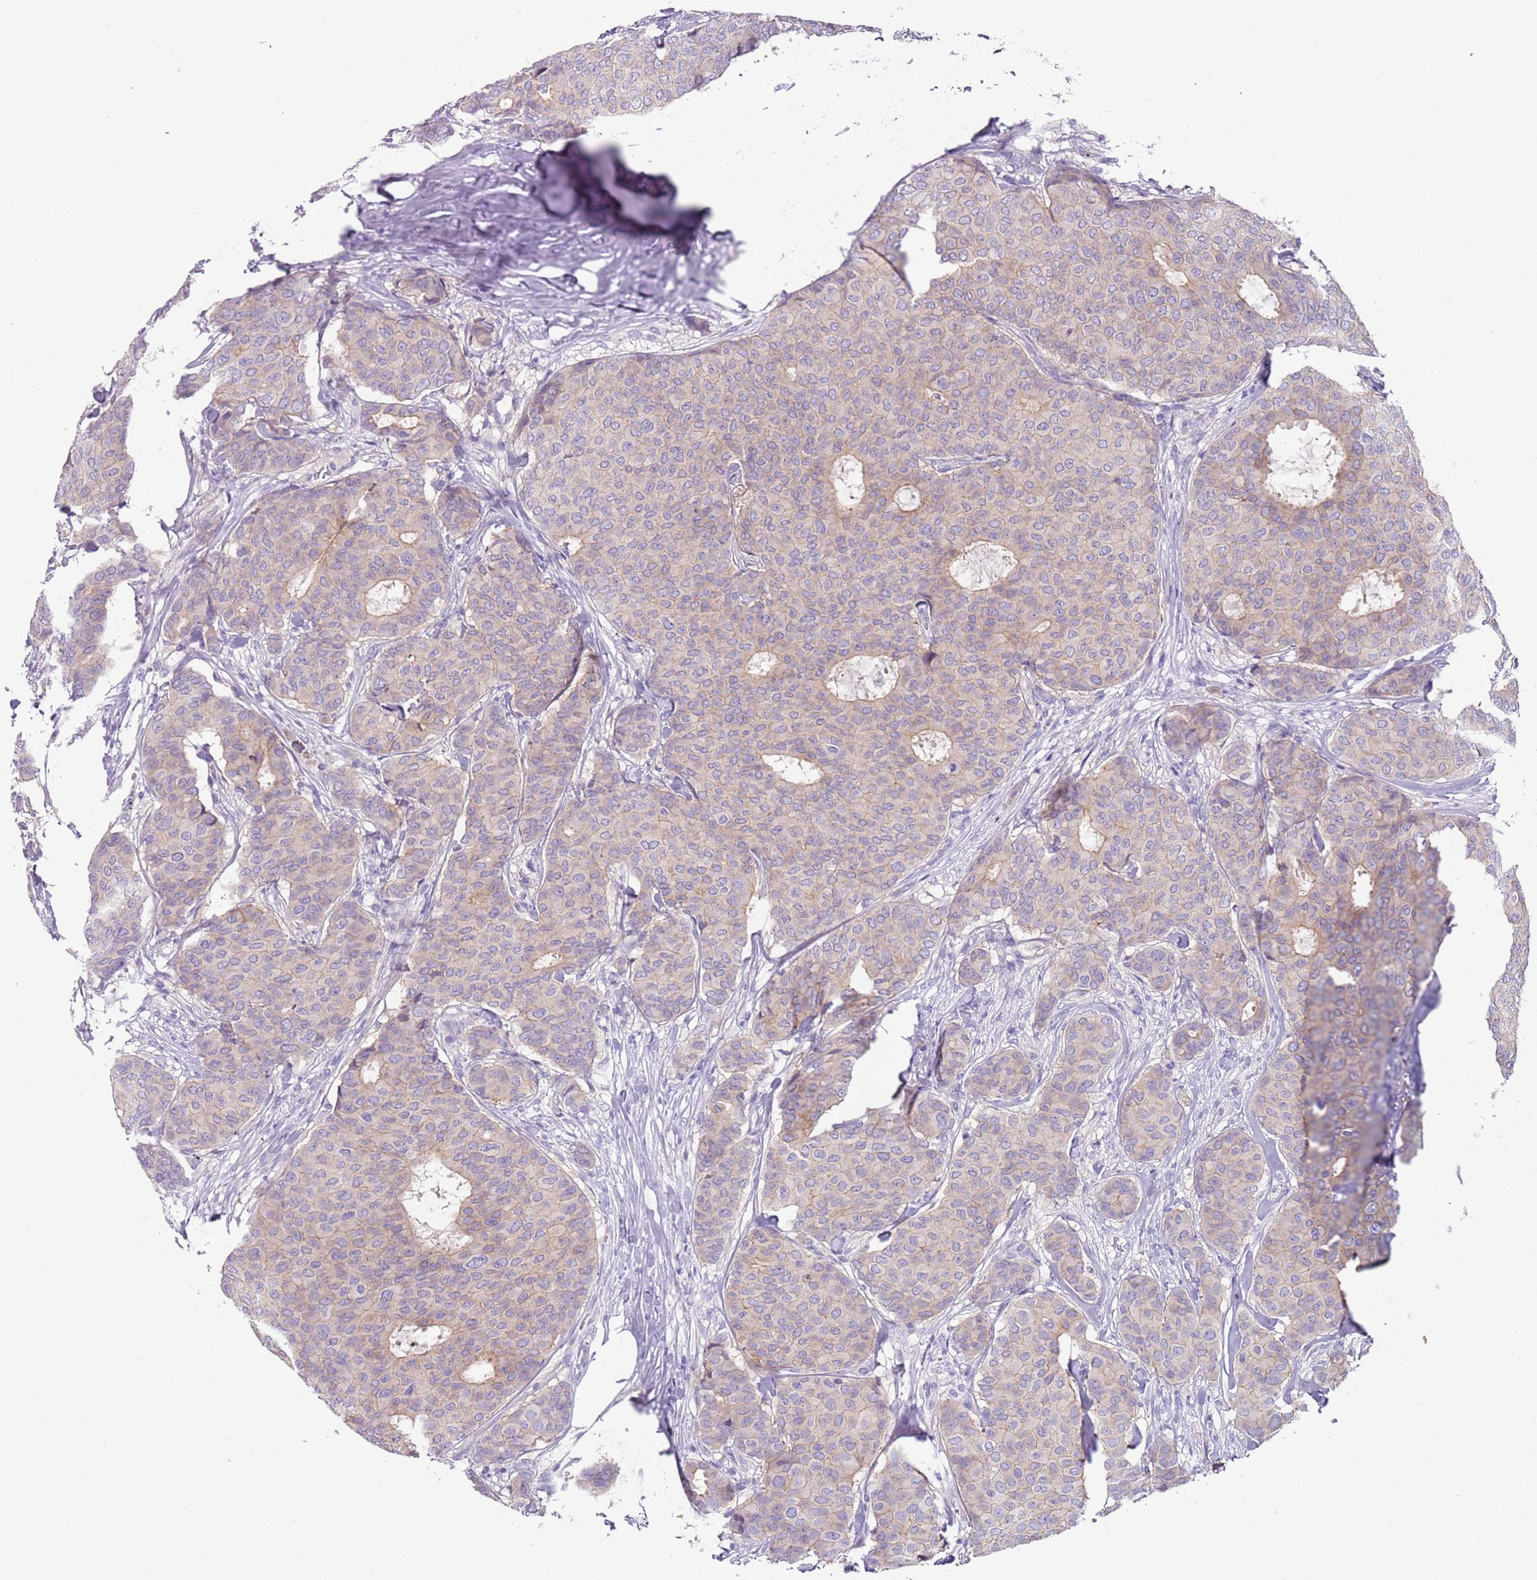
{"staining": {"intensity": "weak", "quantity": "25%-75%", "location": "cytoplasmic/membranous"}, "tissue": "breast cancer", "cell_type": "Tumor cells", "image_type": "cancer", "snomed": [{"axis": "morphology", "description": "Duct carcinoma"}, {"axis": "topography", "description": "Breast"}], "caption": "Immunohistochemistry (IHC) photomicrograph of neoplastic tissue: human invasive ductal carcinoma (breast) stained using immunohistochemistry (IHC) reveals low levels of weak protein expression localized specifically in the cytoplasmic/membranous of tumor cells, appearing as a cytoplasmic/membranous brown color.", "gene": "C2CD3", "patient": {"sex": "female", "age": 75}}